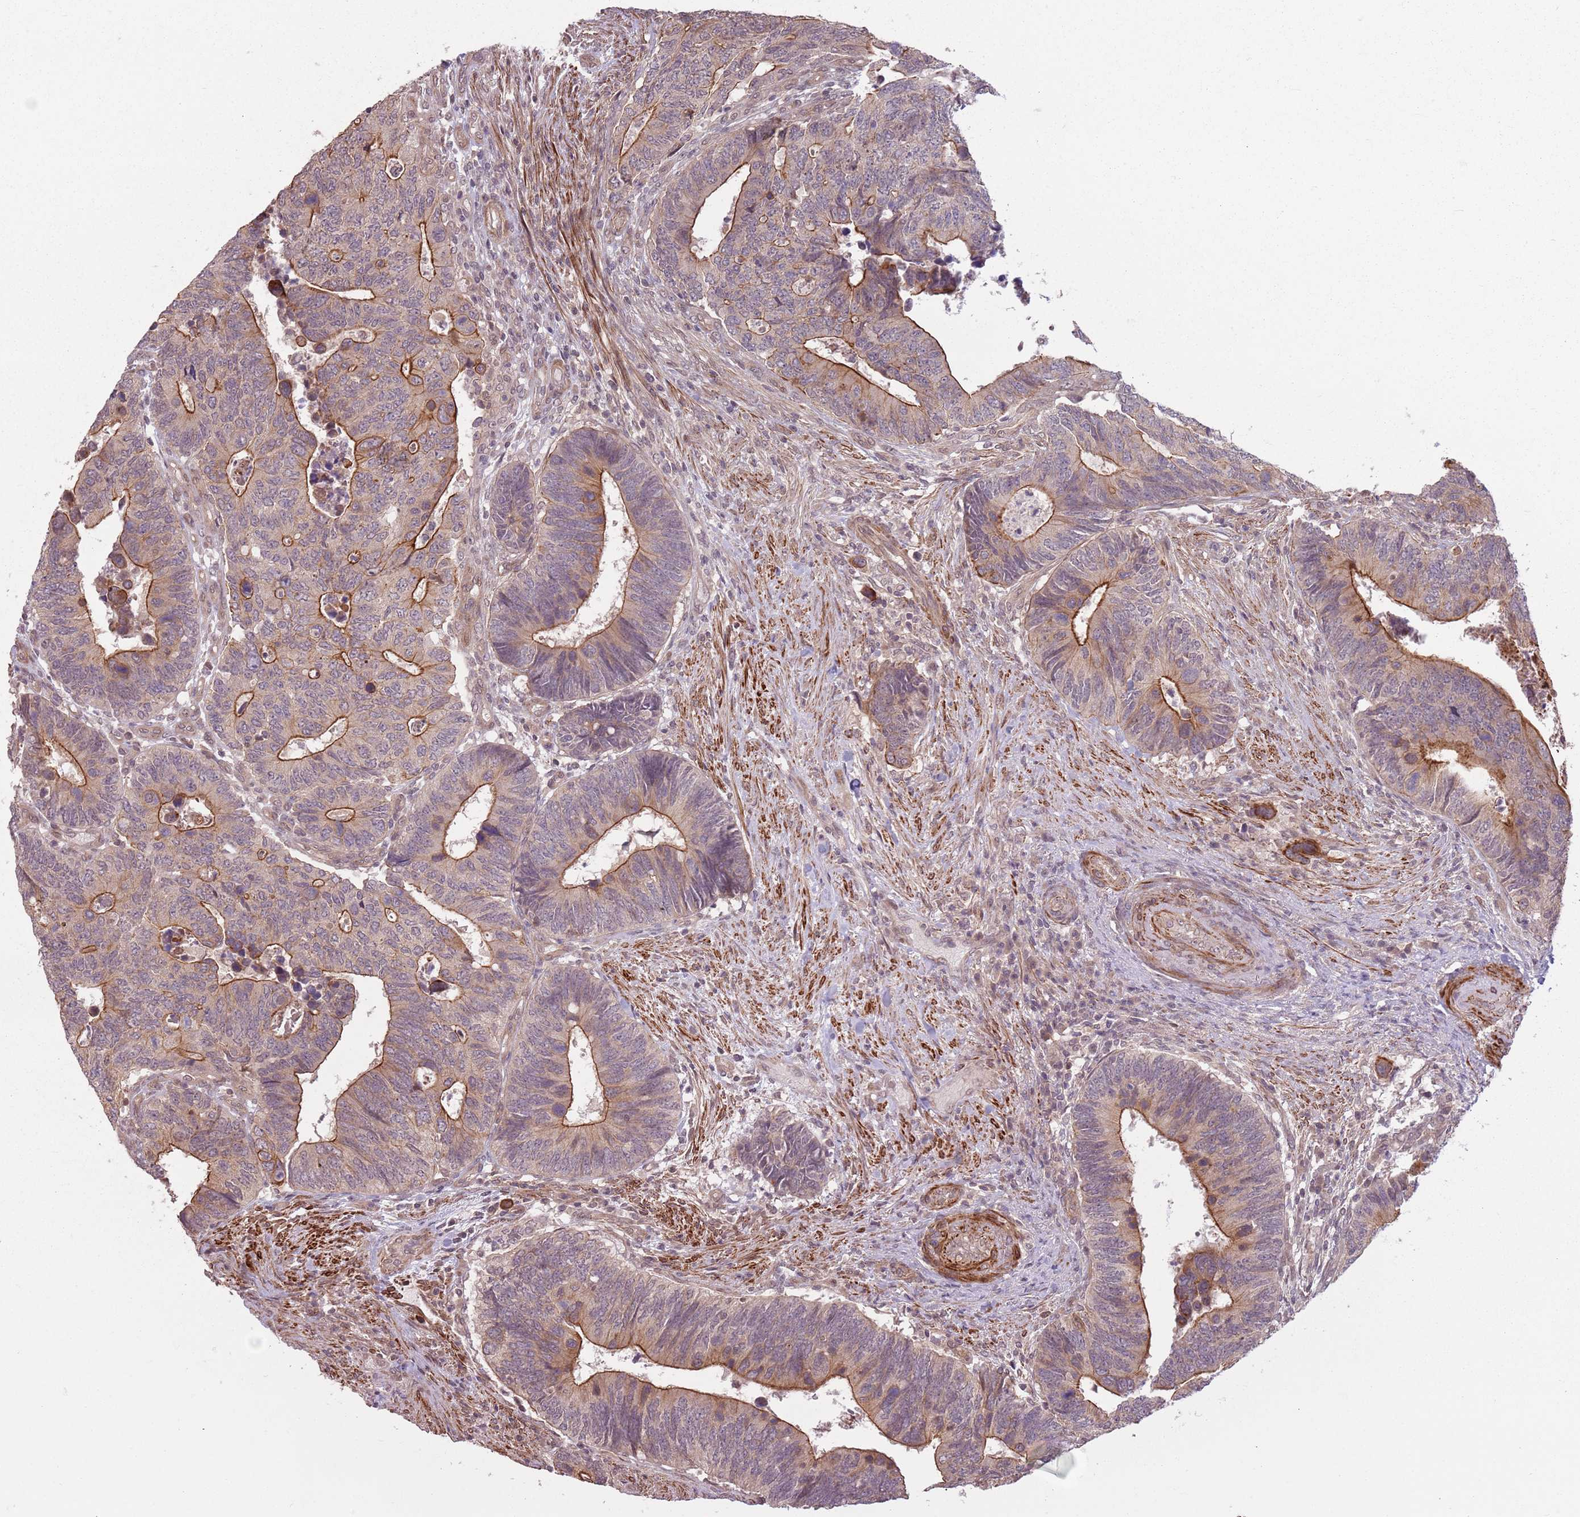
{"staining": {"intensity": "strong", "quantity": "25%-75%", "location": "cytoplasmic/membranous"}, "tissue": "colorectal cancer", "cell_type": "Tumor cells", "image_type": "cancer", "snomed": [{"axis": "morphology", "description": "Adenocarcinoma, NOS"}, {"axis": "topography", "description": "Colon"}], "caption": "The image shows staining of colorectal adenocarcinoma, revealing strong cytoplasmic/membranous protein staining (brown color) within tumor cells.", "gene": "CCDC154", "patient": {"sex": "male", "age": 87}}